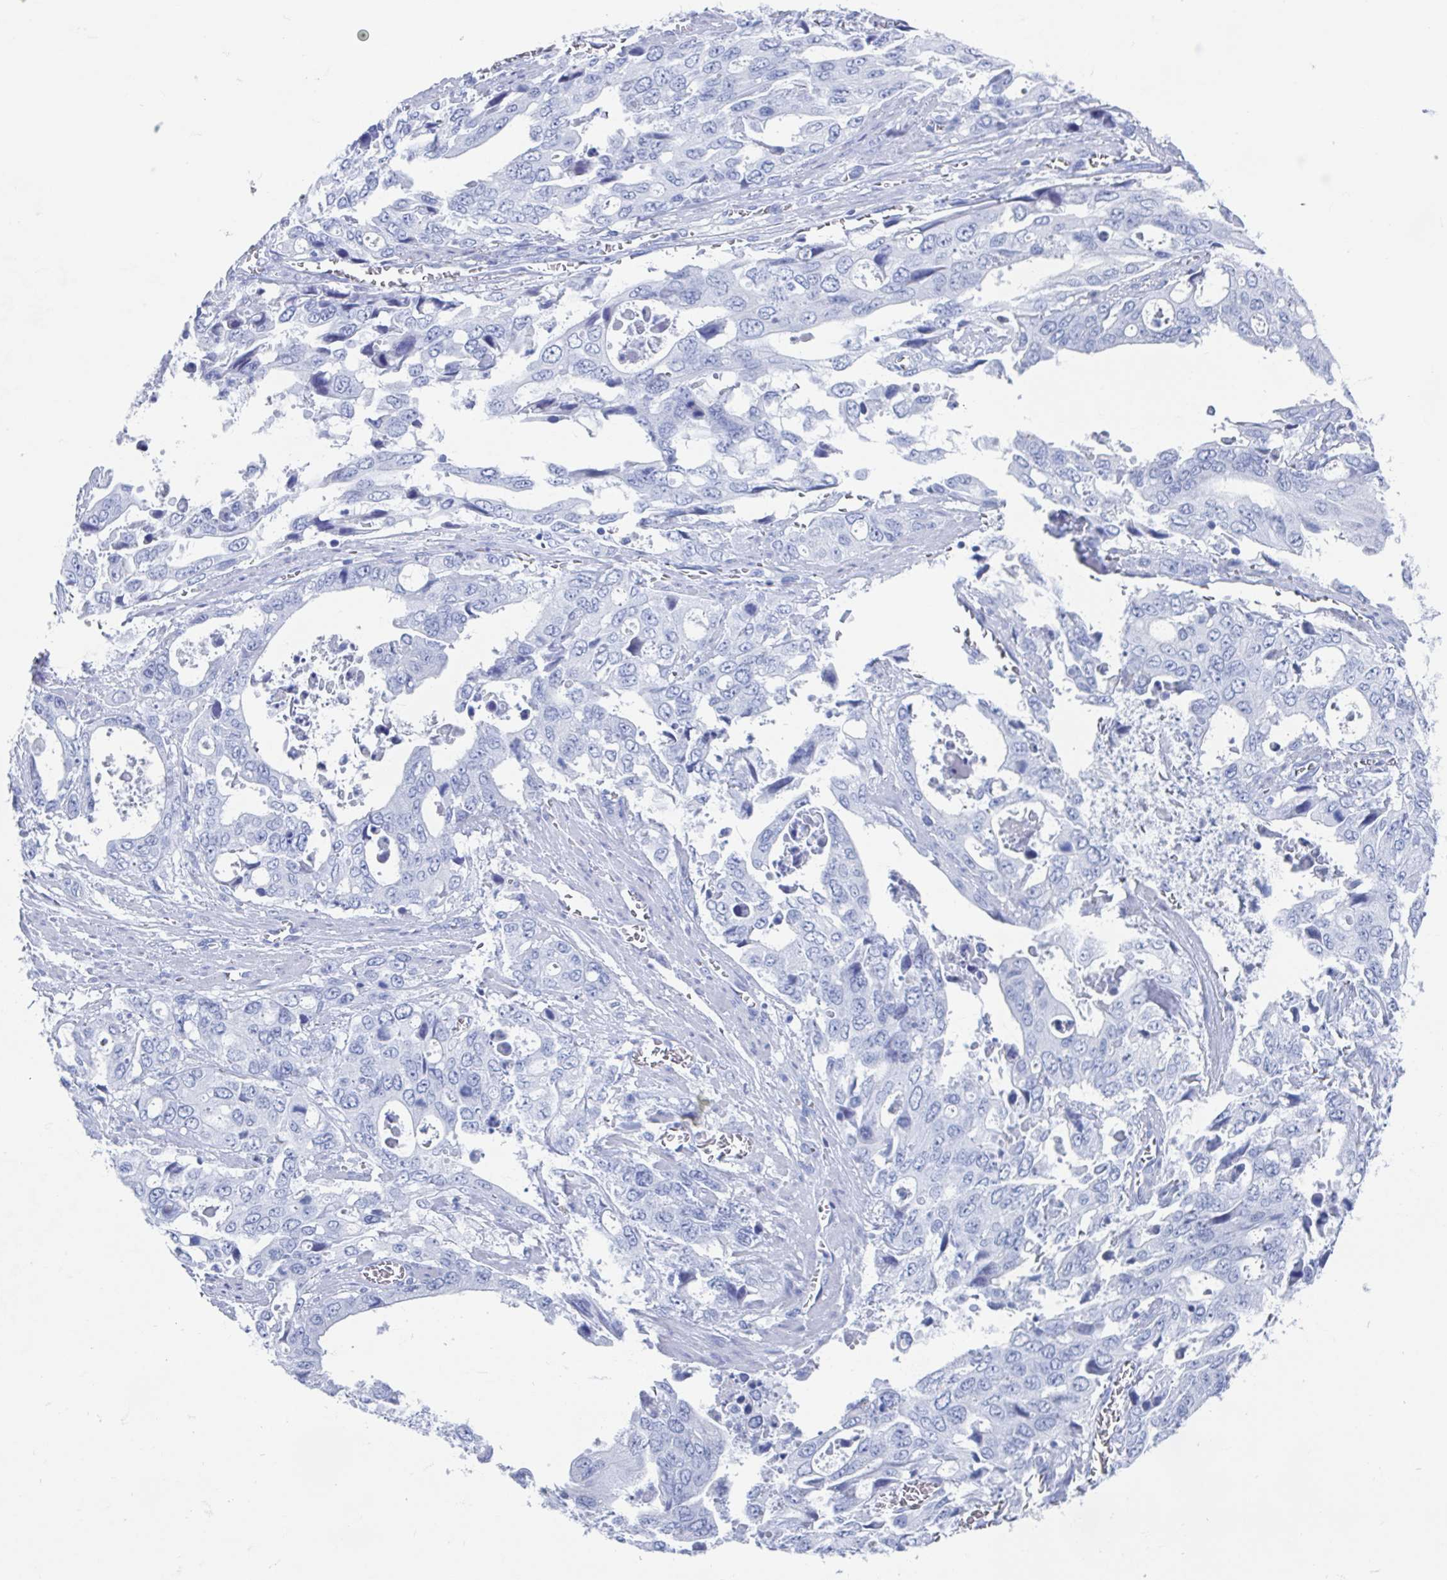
{"staining": {"intensity": "negative", "quantity": "none", "location": "none"}, "tissue": "stomach cancer", "cell_type": "Tumor cells", "image_type": "cancer", "snomed": [{"axis": "morphology", "description": "Adenocarcinoma, NOS"}, {"axis": "topography", "description": "Stomach, upper"}], "caption": "Tumor cells show no significant staining in stomach cancer (adenocarcinoma).", "gene": "C10orf53", "patient": {"sex": "male", "age": 74}}